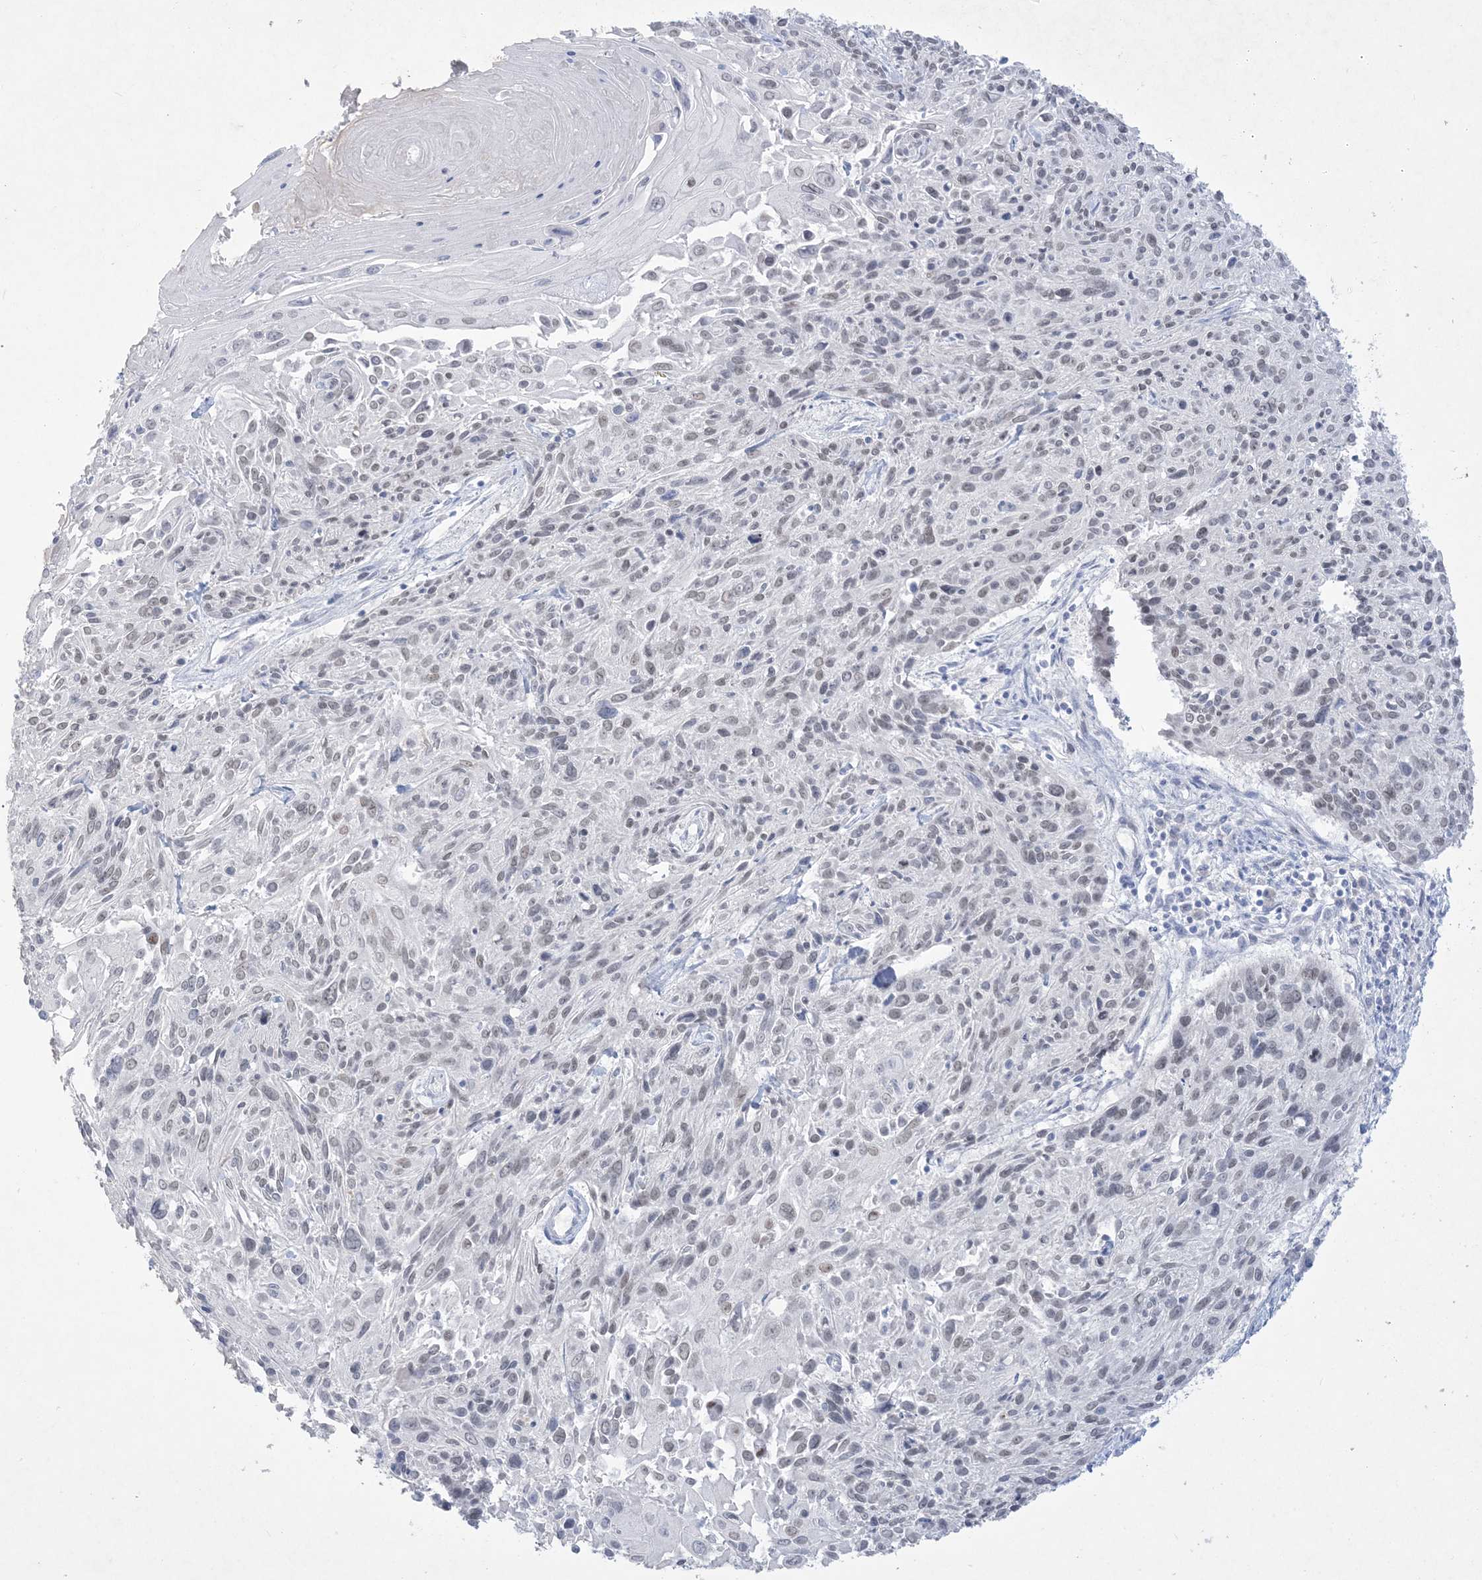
{"staining": {"intensity": "weak", "quantity": "<25%", "location": "nuclear"}, "tissue": "cervical cancer", "cell_type": "Tumor cells", "image_type": "cancer", "snomed": [{"axis": "morphology", "description": "Squamous cell carcinoma, NOS"}, {"axis": "topography", "description": "Cervix"}], "caption": "Tumor cells show no significant protein staining in cervical squamous cell carcinoma.", "gene": "HOMEZ", "patient": {"sex": "female", "age": 51}}